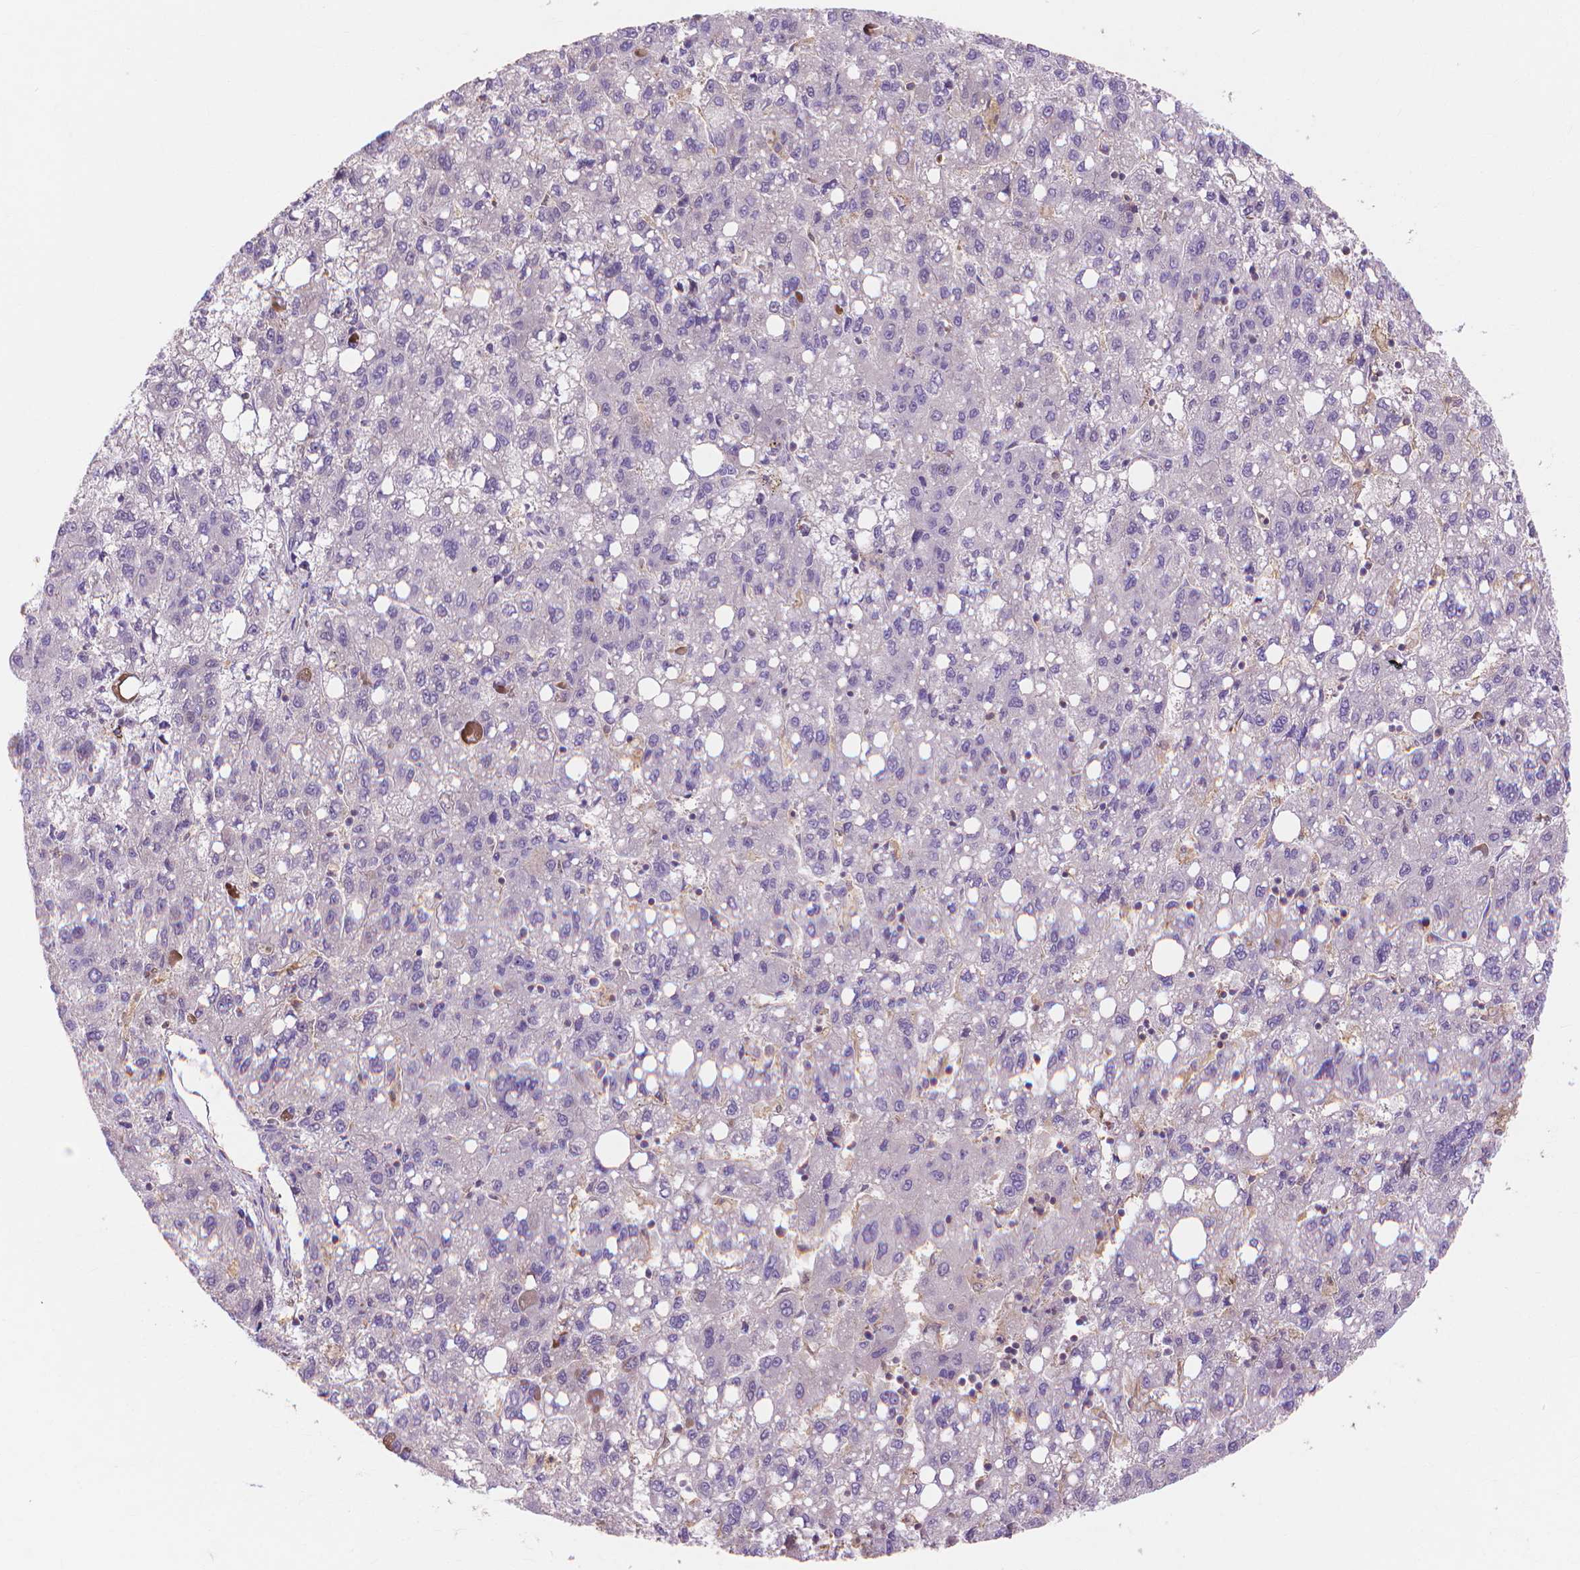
{"staining": {"intensity": "negative", "quantity": "none", "location": "none"}, "tissue": "liver cancer", "cell_type": "Tumor cells", "image_type": "cancer", "snomed": [{"axis": "morphology", "description": "Carcinoma, Hepatocellular, NOS"}, {"axis": "topography", "description": "Liver"}], "caption": "Immunohistochemical staining of liver cancer reveals no significant staining in tumor cells.", "gene": "PRDM13", "patient": {"sex": "female", "age": 82}}